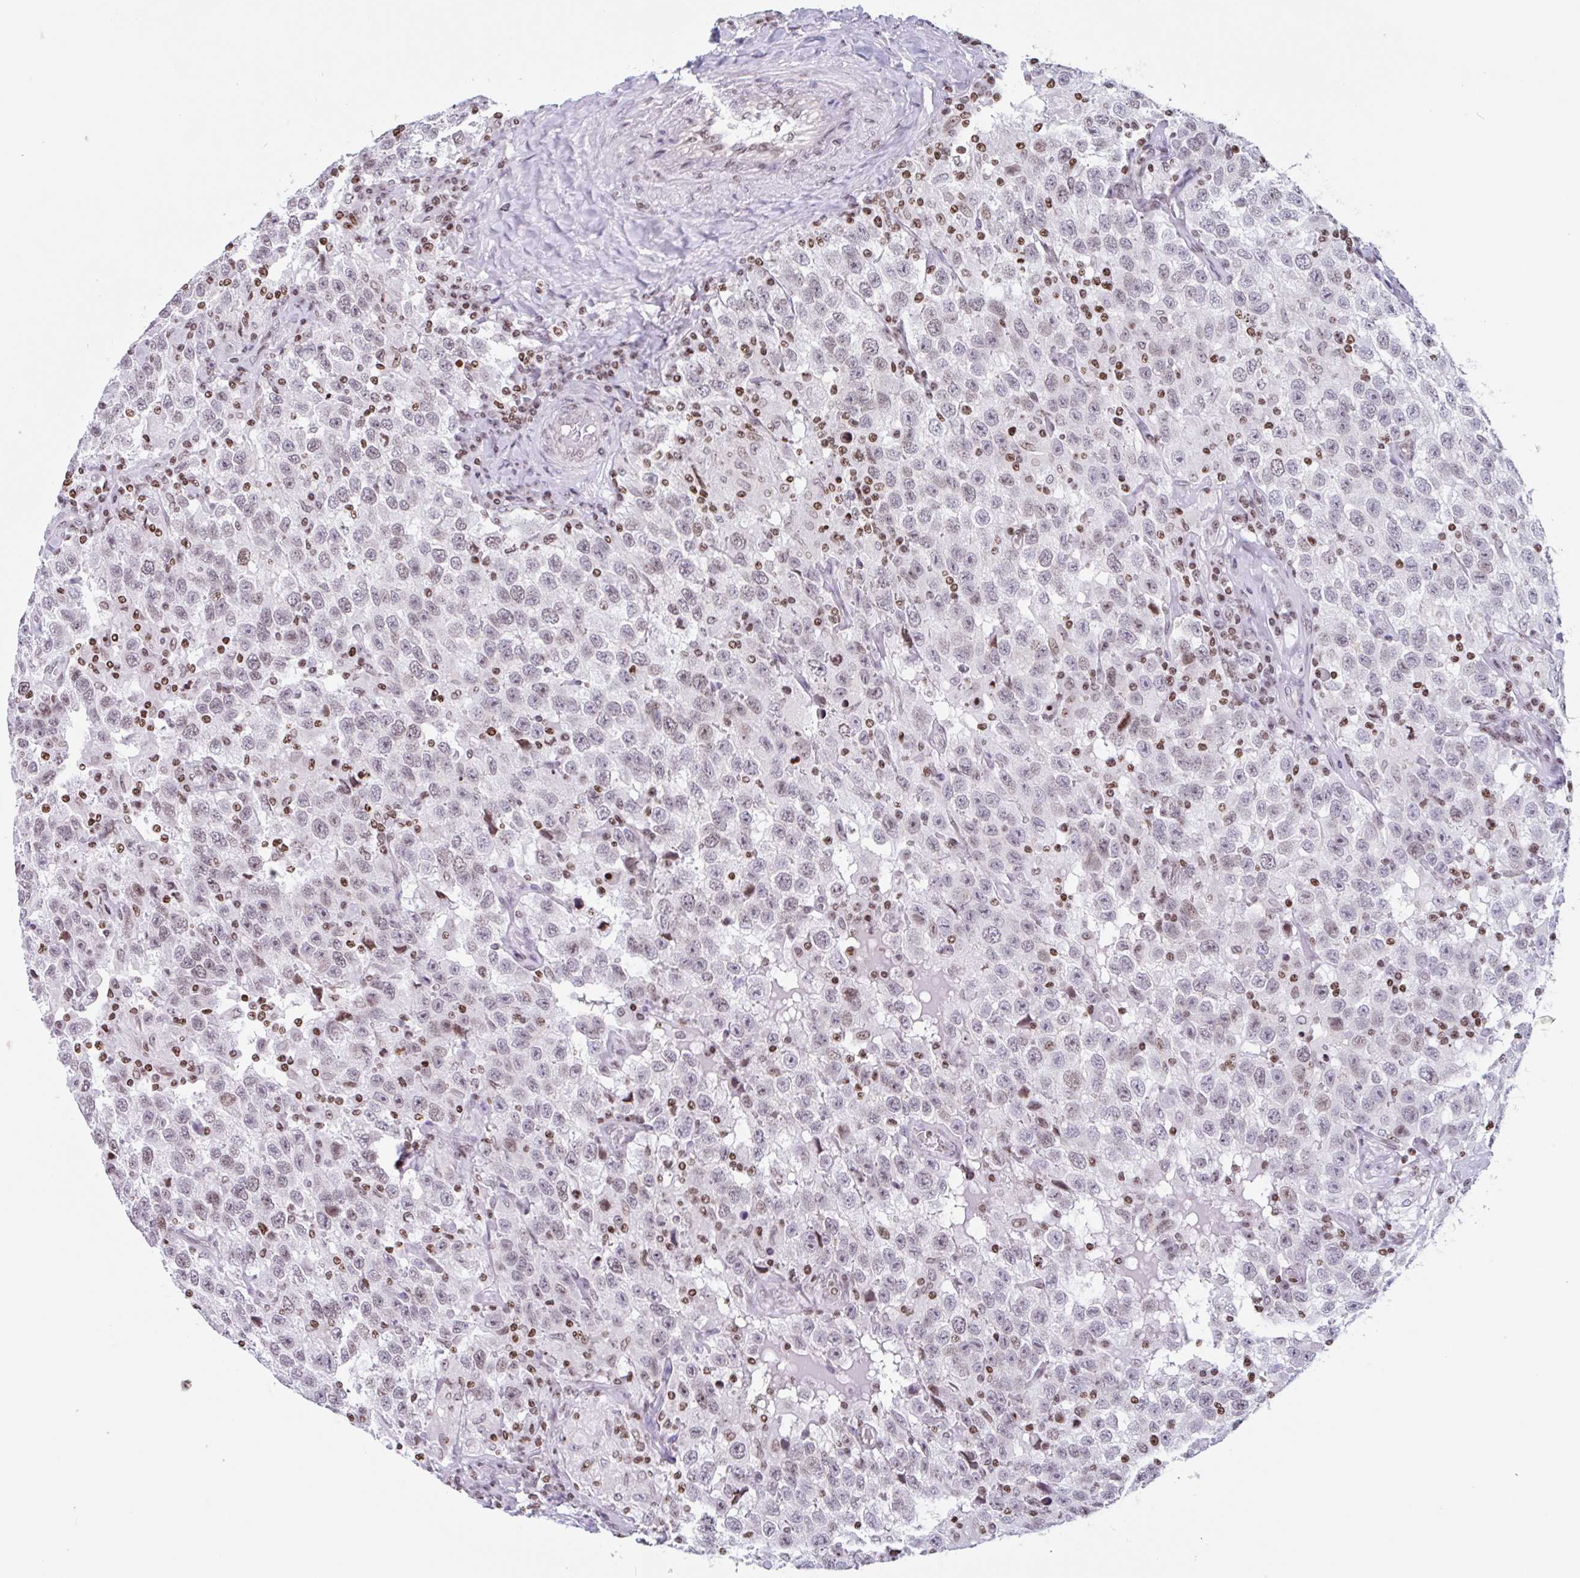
{"staining": {"intensity": "weak", "quantity": "25%-75%", "location": "nuclear"}, "tissue": "testis cancer", "cell_type": "Tumor cells", "image_type": "cancer", "snomed": [{"axis": "morphology", "description": "Seminoma, NOS"}, {"axis": "topography", "description": "Testis"}], "caption": "A high-resolution image shows IHC staining of seminoma (testis), which reveals weak nuclear positivity in approximately 25%-75% of tumor cells.", "gene": "NOL6", "patient": {"sex": "male", "age": 41}}